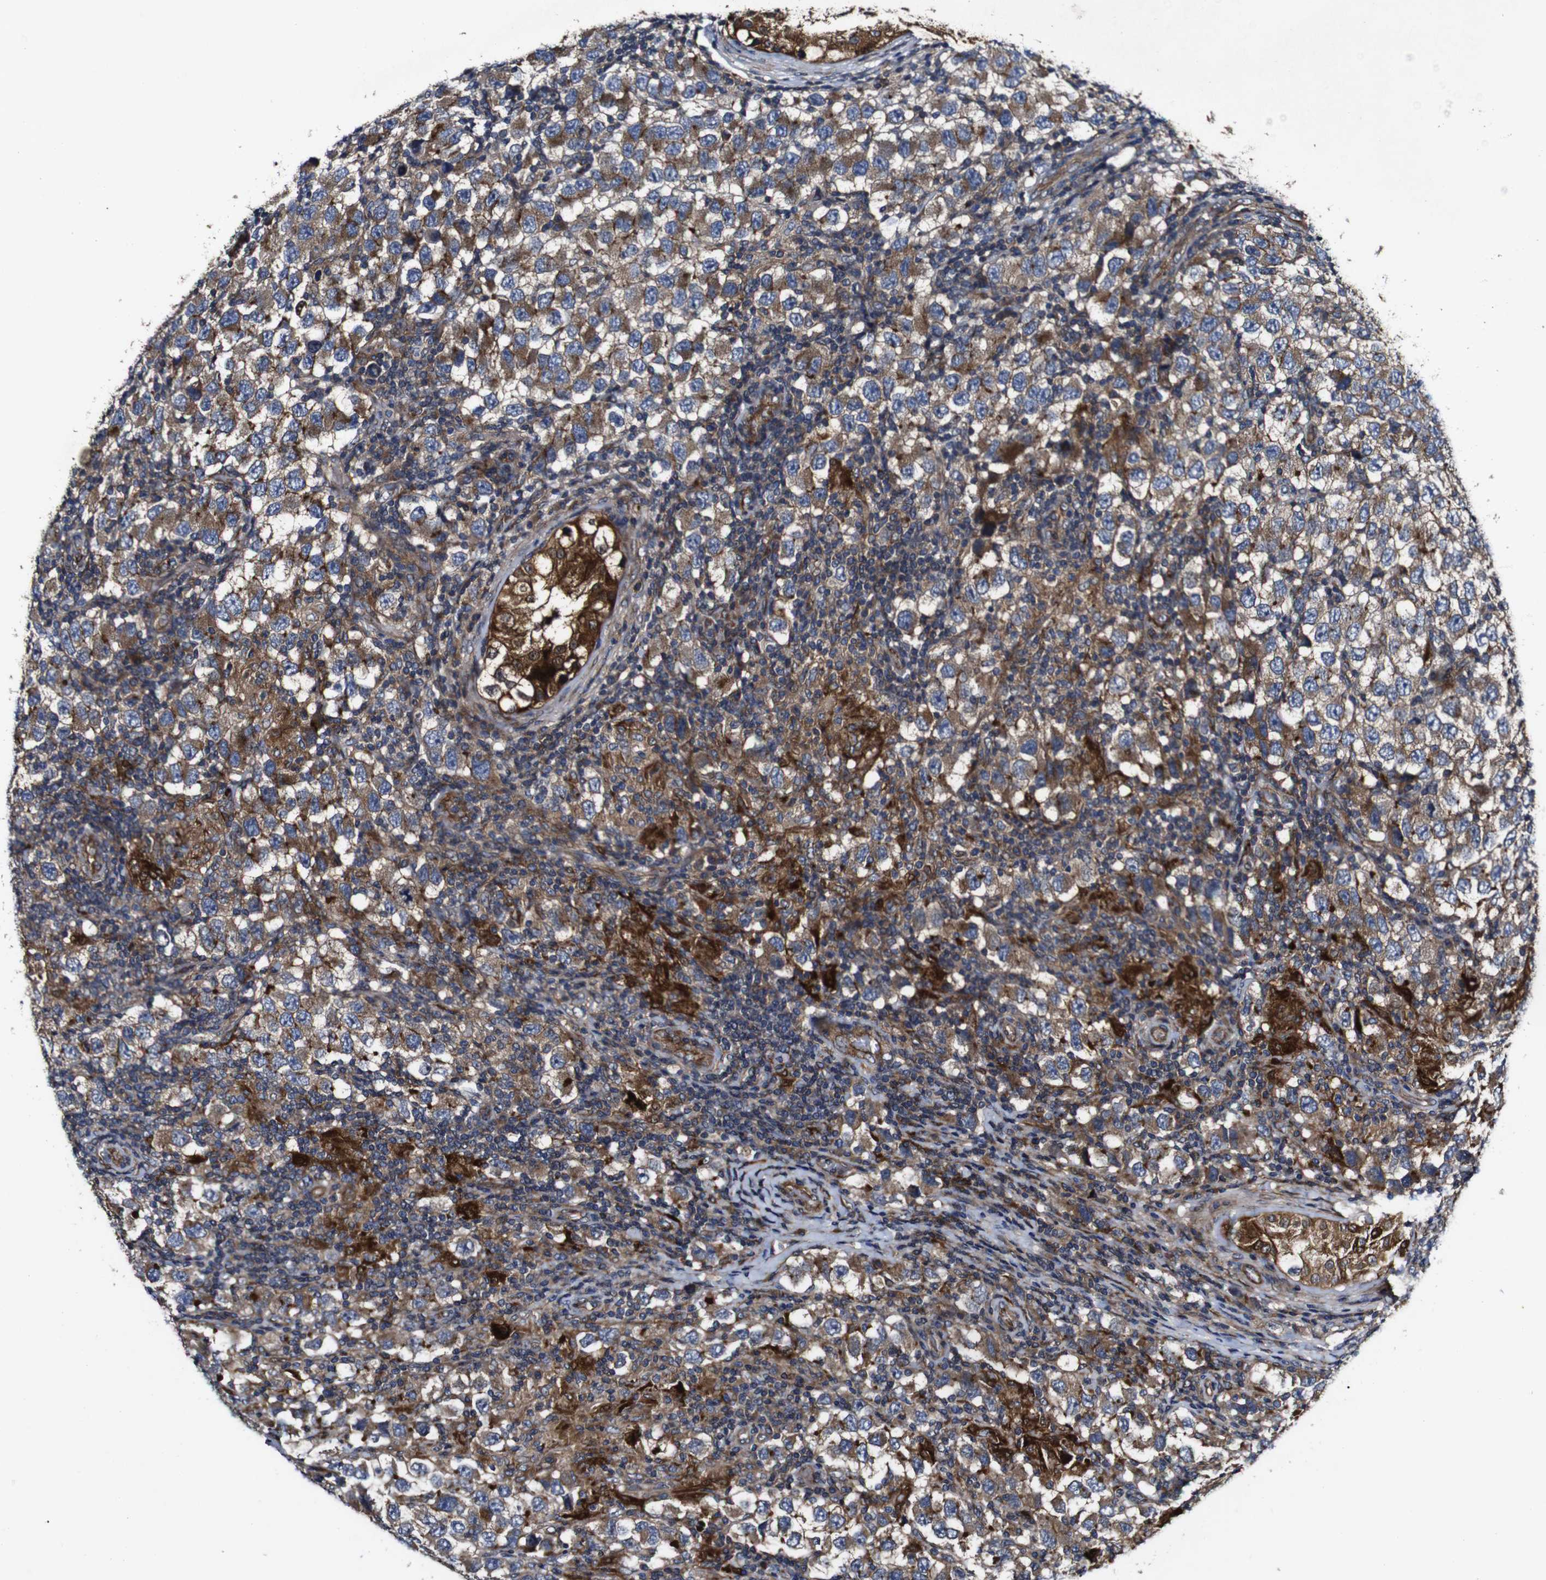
{"staining": {"intensity": "moderate", "quantity": ">75%", "location": "cytoplasmic/membranous"}, "tissue": "testis cancer", "cell_type": "Tumor cells", "image_type": "cancer", "snomed": [{"axis": "morphology", "description": "Carcinoma, Embryonal, NOS"}, {"axis": "topography", "description": "Testis"}], "caption": "Immunohistochemical staining of testis embryonal carcinoma reveals moderate cytoplasmic/membranous protein positivity in approximately >75% of tumor cells. (brown staining indicates protein expression, while blue staining denotes nuclei).", "gene": "GSDME", "patient": {"sex": "male", "age": 21}}